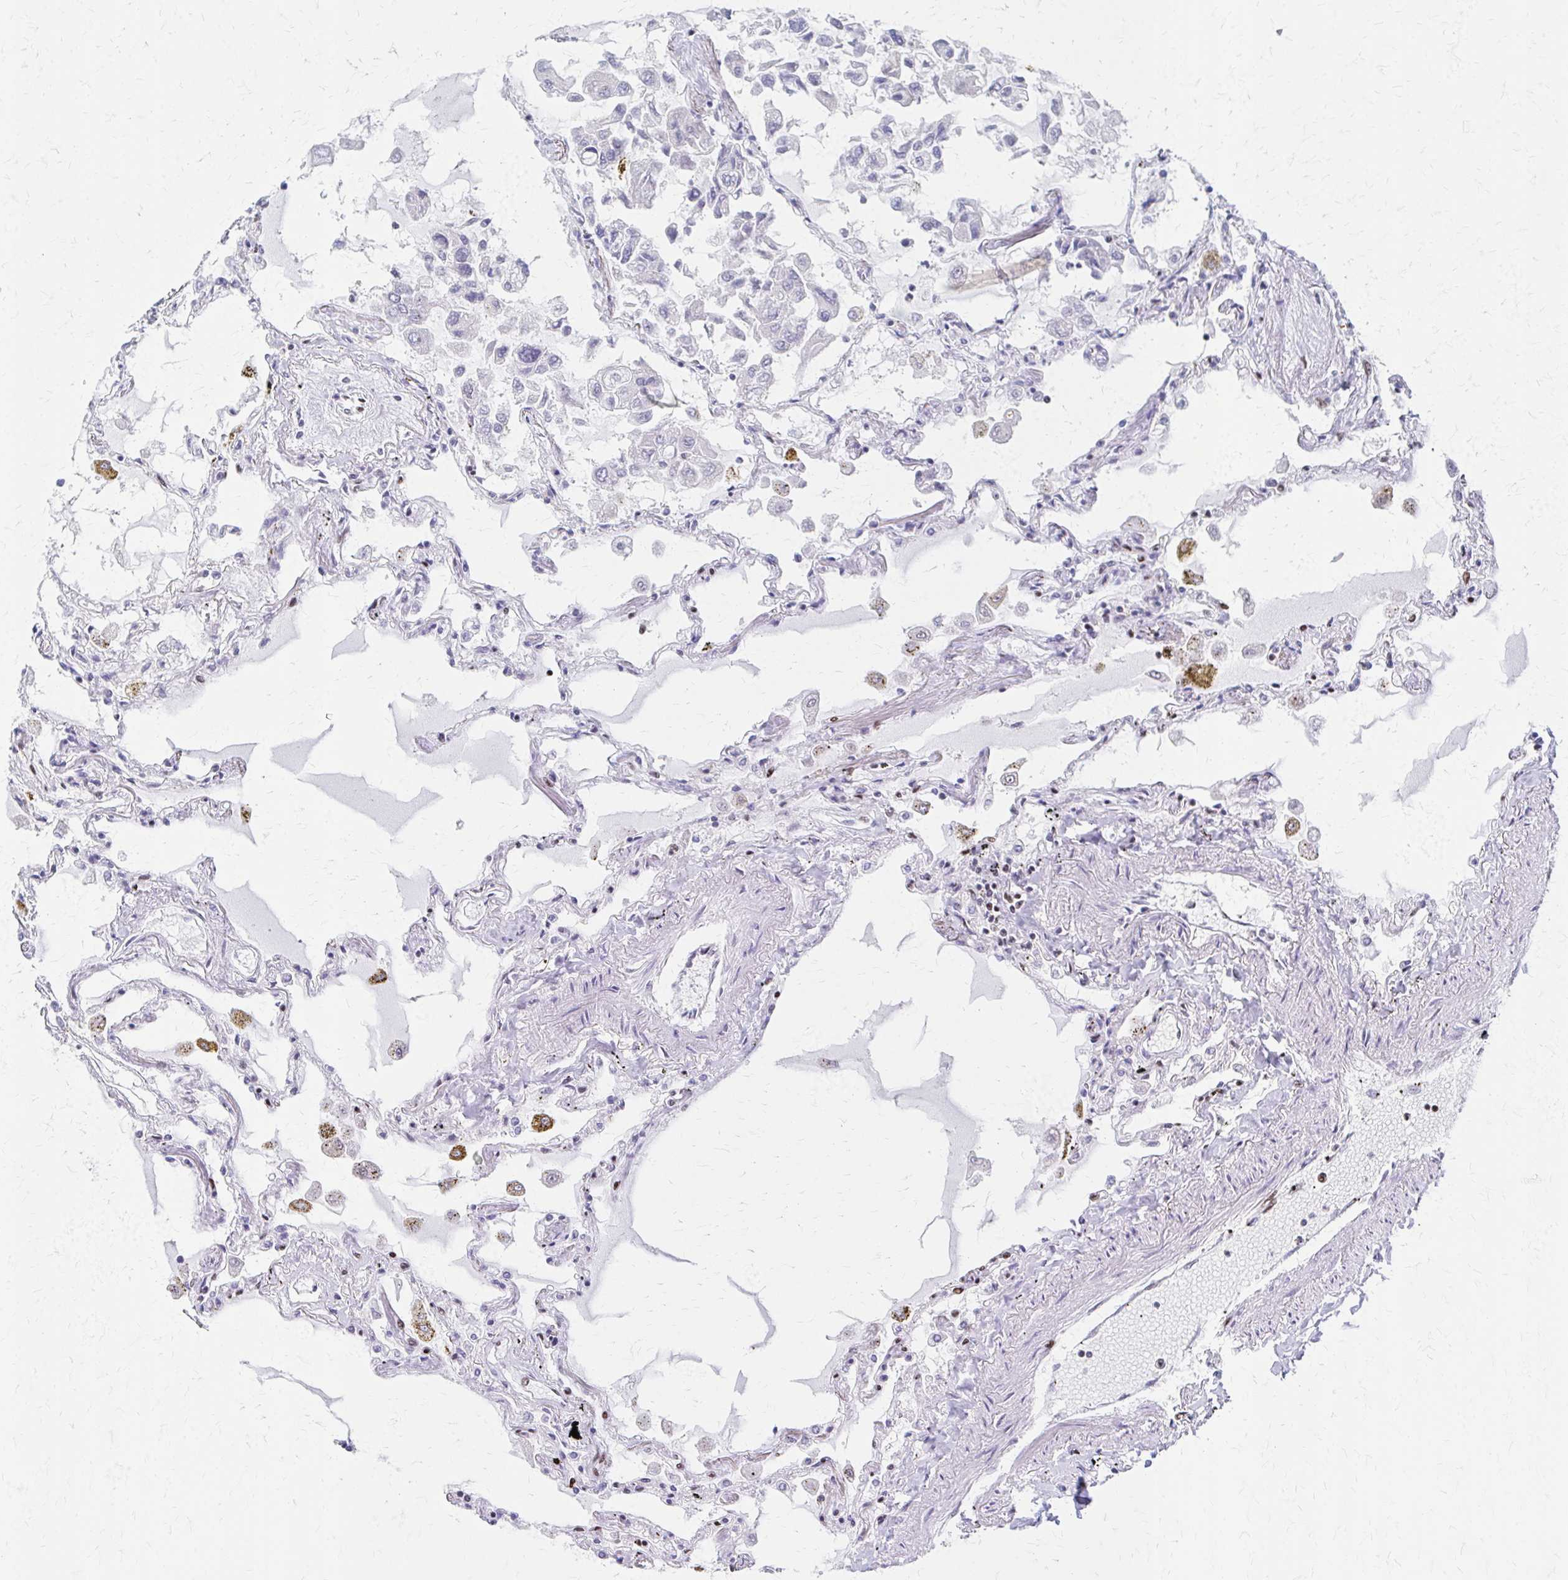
{"staining": {"intensity": "strong", "quantity": "25%-75%", "location": "nuclear"}, "tissue": "lung", "cell_type": "Alveolar cells", "image_type": "normal", "snomed": [{"axis": "morphology", "description": "Normal tissue, NOS"}, {"axis": "morphology", "description": "Adenocarcinoma, NOS"}, {"axis": "topography", "description": "Cartilage tissue"}, {"axis": "topography", "description": "Lung"}], "caption": "Lung stained for a protein (brown) shows strong nuclear positive positivity in about 25%-75% of alveolar cells.", "gene": "CNKSR3", "patient": {"sex": "female", "age": 67}}